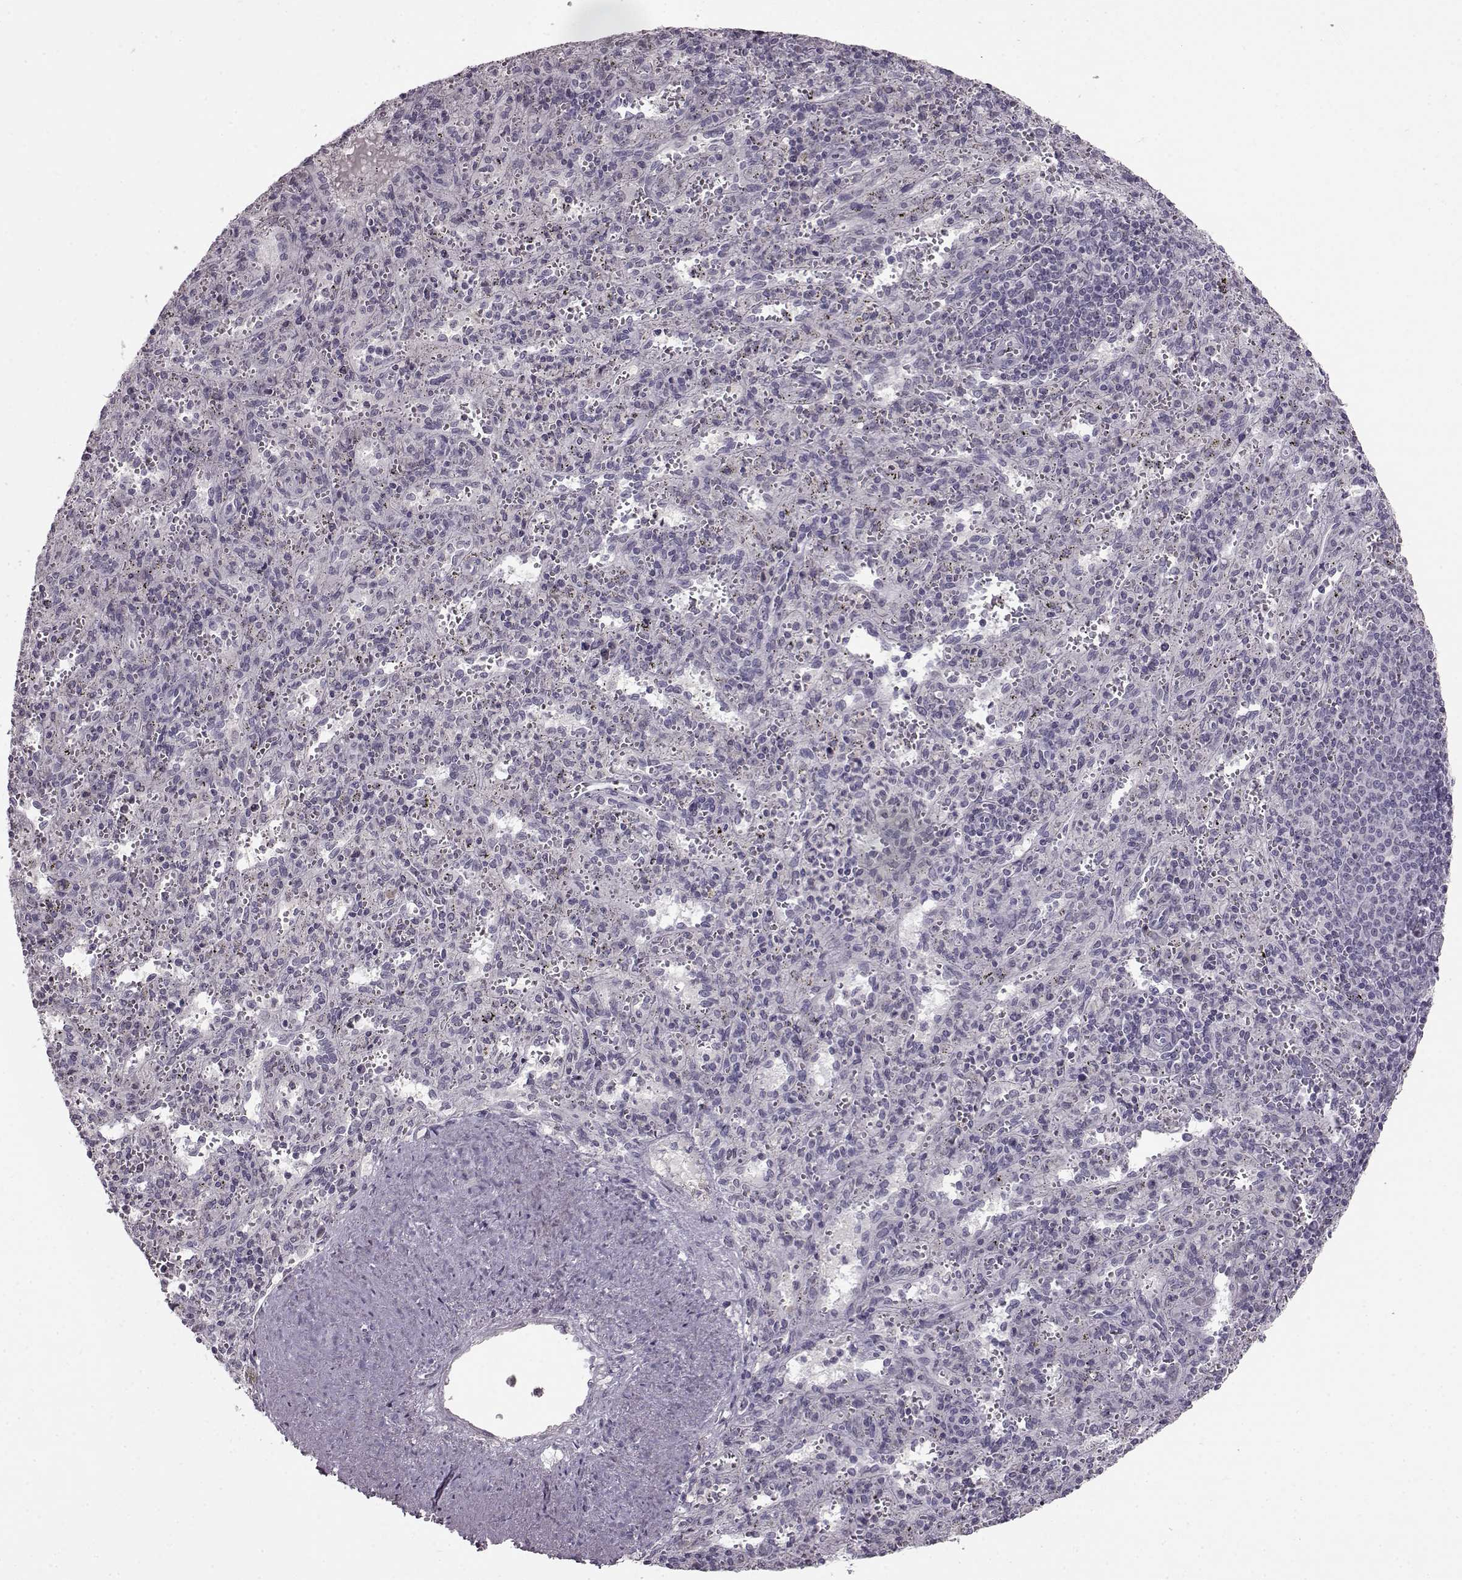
{"staining": {"intensity": "negative", "quantity": "none", "location": "none"}, "tissue": "spleen", "cell_type": "Cells in red pulp", "image_type": "normal", "snomed": [{"axis": "morphology", "description": "Normal tissue, NOS"}, {"axis": "topography", "description": "Spleen"}], "caption": "The histopathology image shows no staining of cells in red pulp in unremarkable spleen. (DAB (3,3'-diaminobenzidine) IHC with hematoxylin counter stain).", "gene": "LHB", "patient": {"sex": "male", "age": 57}}